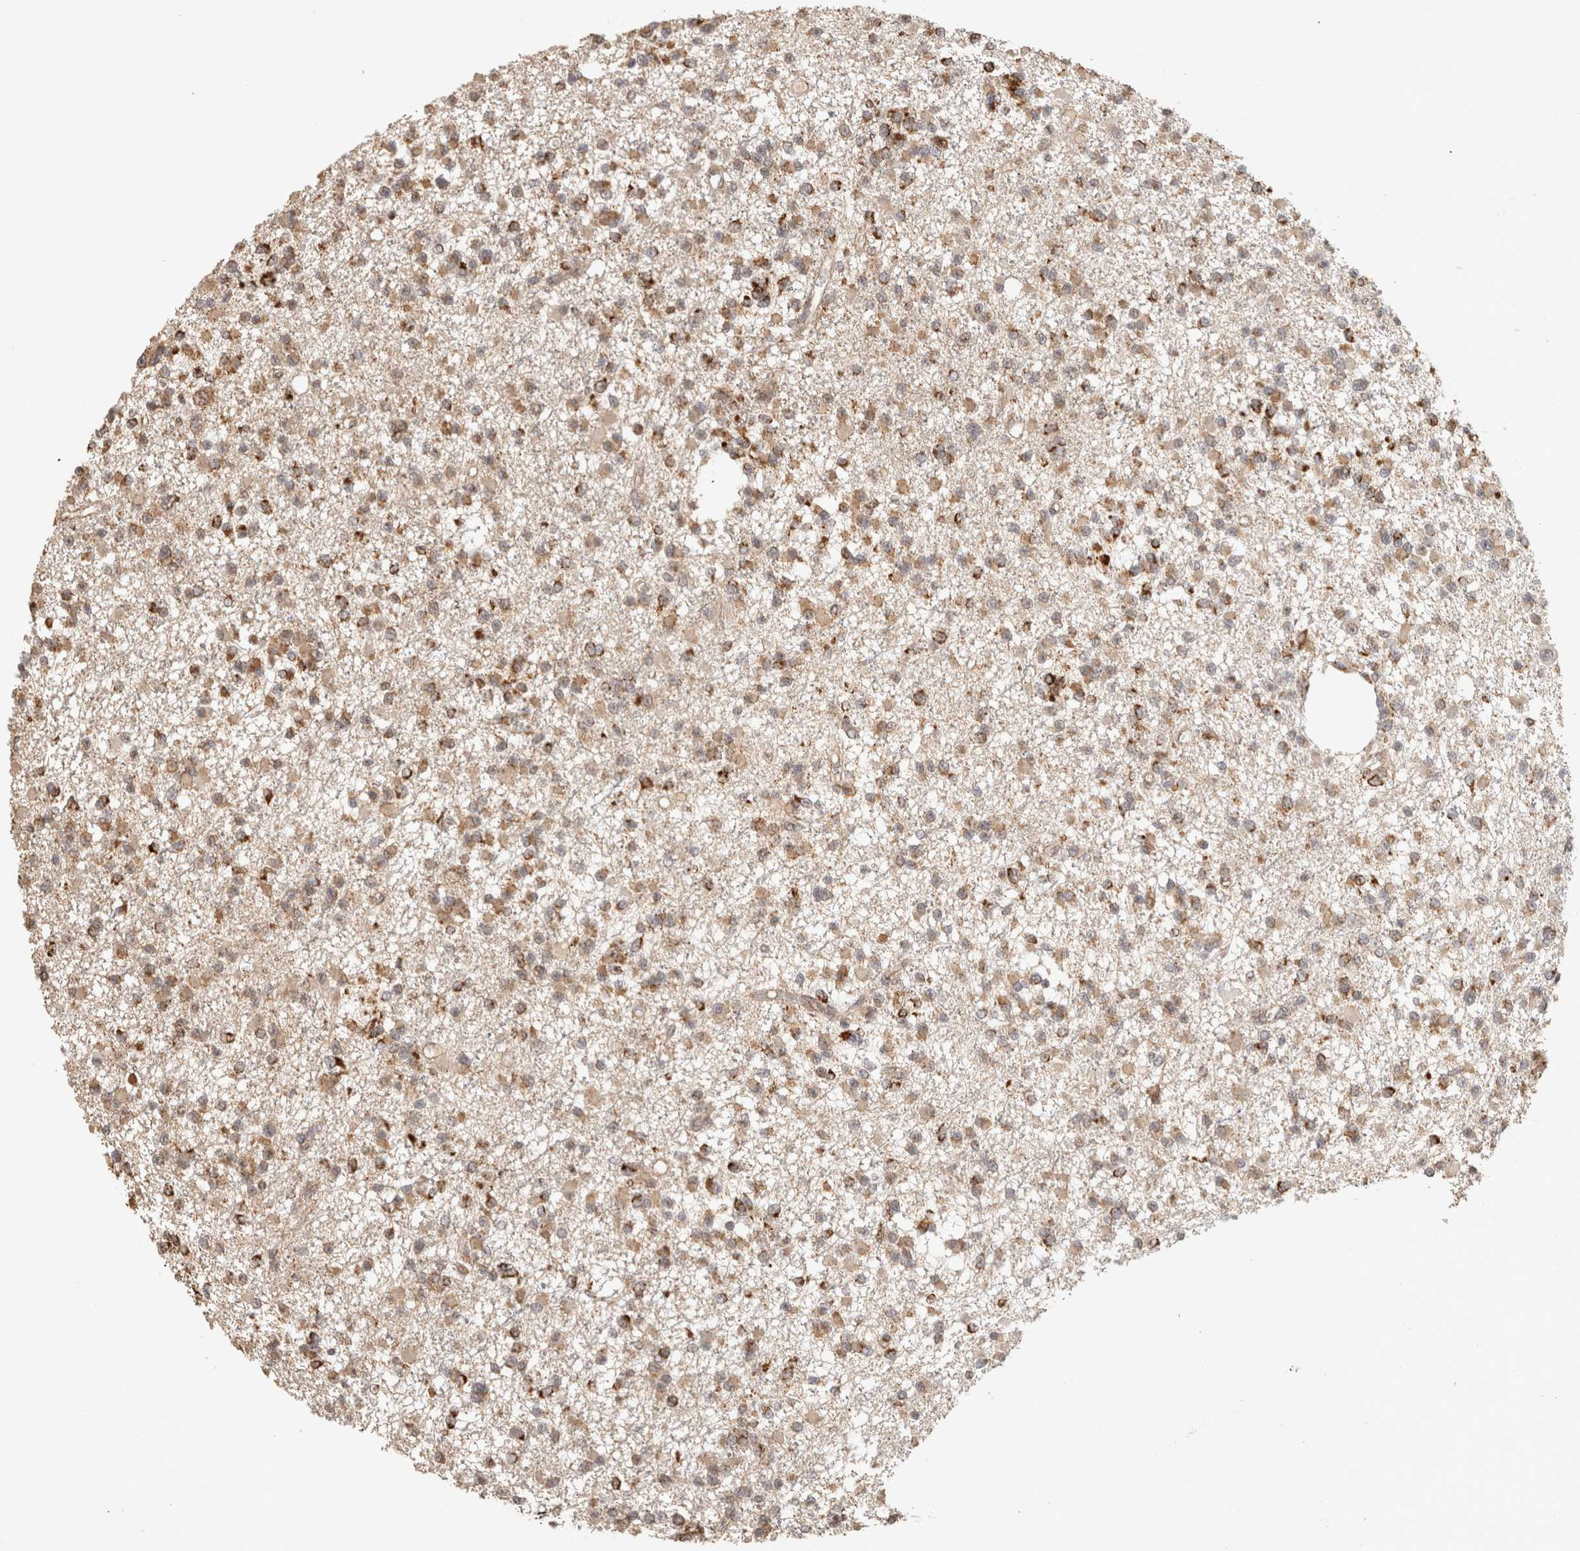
{"staining": {"intensity": "moderate", "quantity": ">75%", "location": "cytoplasmic/membranous"}, "tissue": "glioma", "cell_type": "Tumor cells", "image_type": "cancer", "snomed": [{"axis": "morphology", "description": "Glioma, malignant, Low grade"}, {"axis": "topography", "description": "Brain"}], "caption": "Brown immunohistochemical staining in glioma demonstrates moderate cytoplasmic/membranous staining in approximately >75% of tumor cells.", "gene": "BNIP3L", "patient": {"sex": "female", "age": 22}}